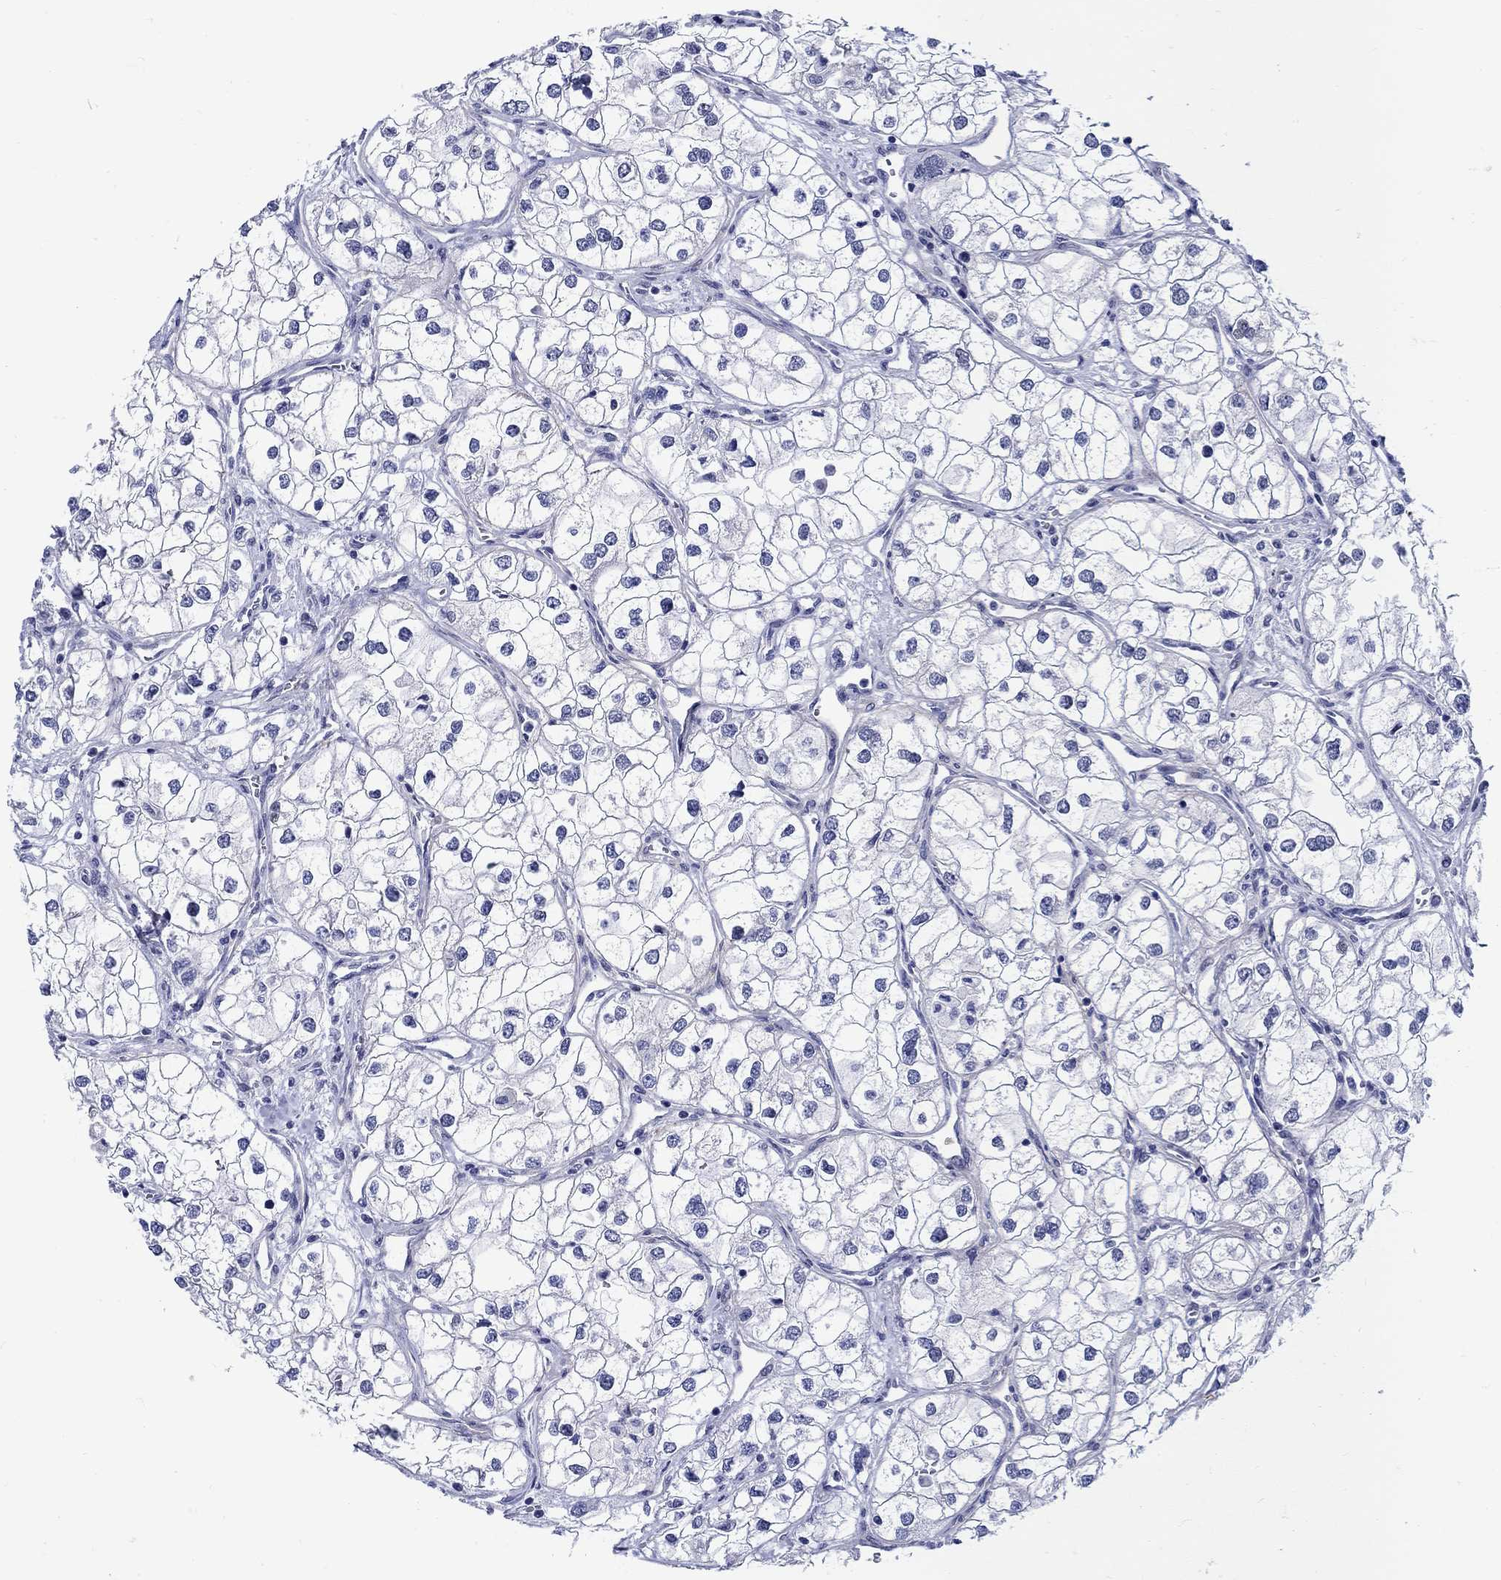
{"staining": {"intensity": "negative", "quantity": "none", "location": "none"}, "tissue": "renal cancer", "cell_type": "Tumor cells", "image_type": "cancer", "snomed": [{"axis": "morphology", "description": "Adenocarcinoma, NOS"}, {"axis": "topography", "description": "Kidney"}], "caption": "Immunohistochemical staining of renal cancer exhibits no significant expression in tumor cells. Nuclei are stained in blue.", "gene": "CRYGS", "patient": {"sex": "male", "age": 59}}